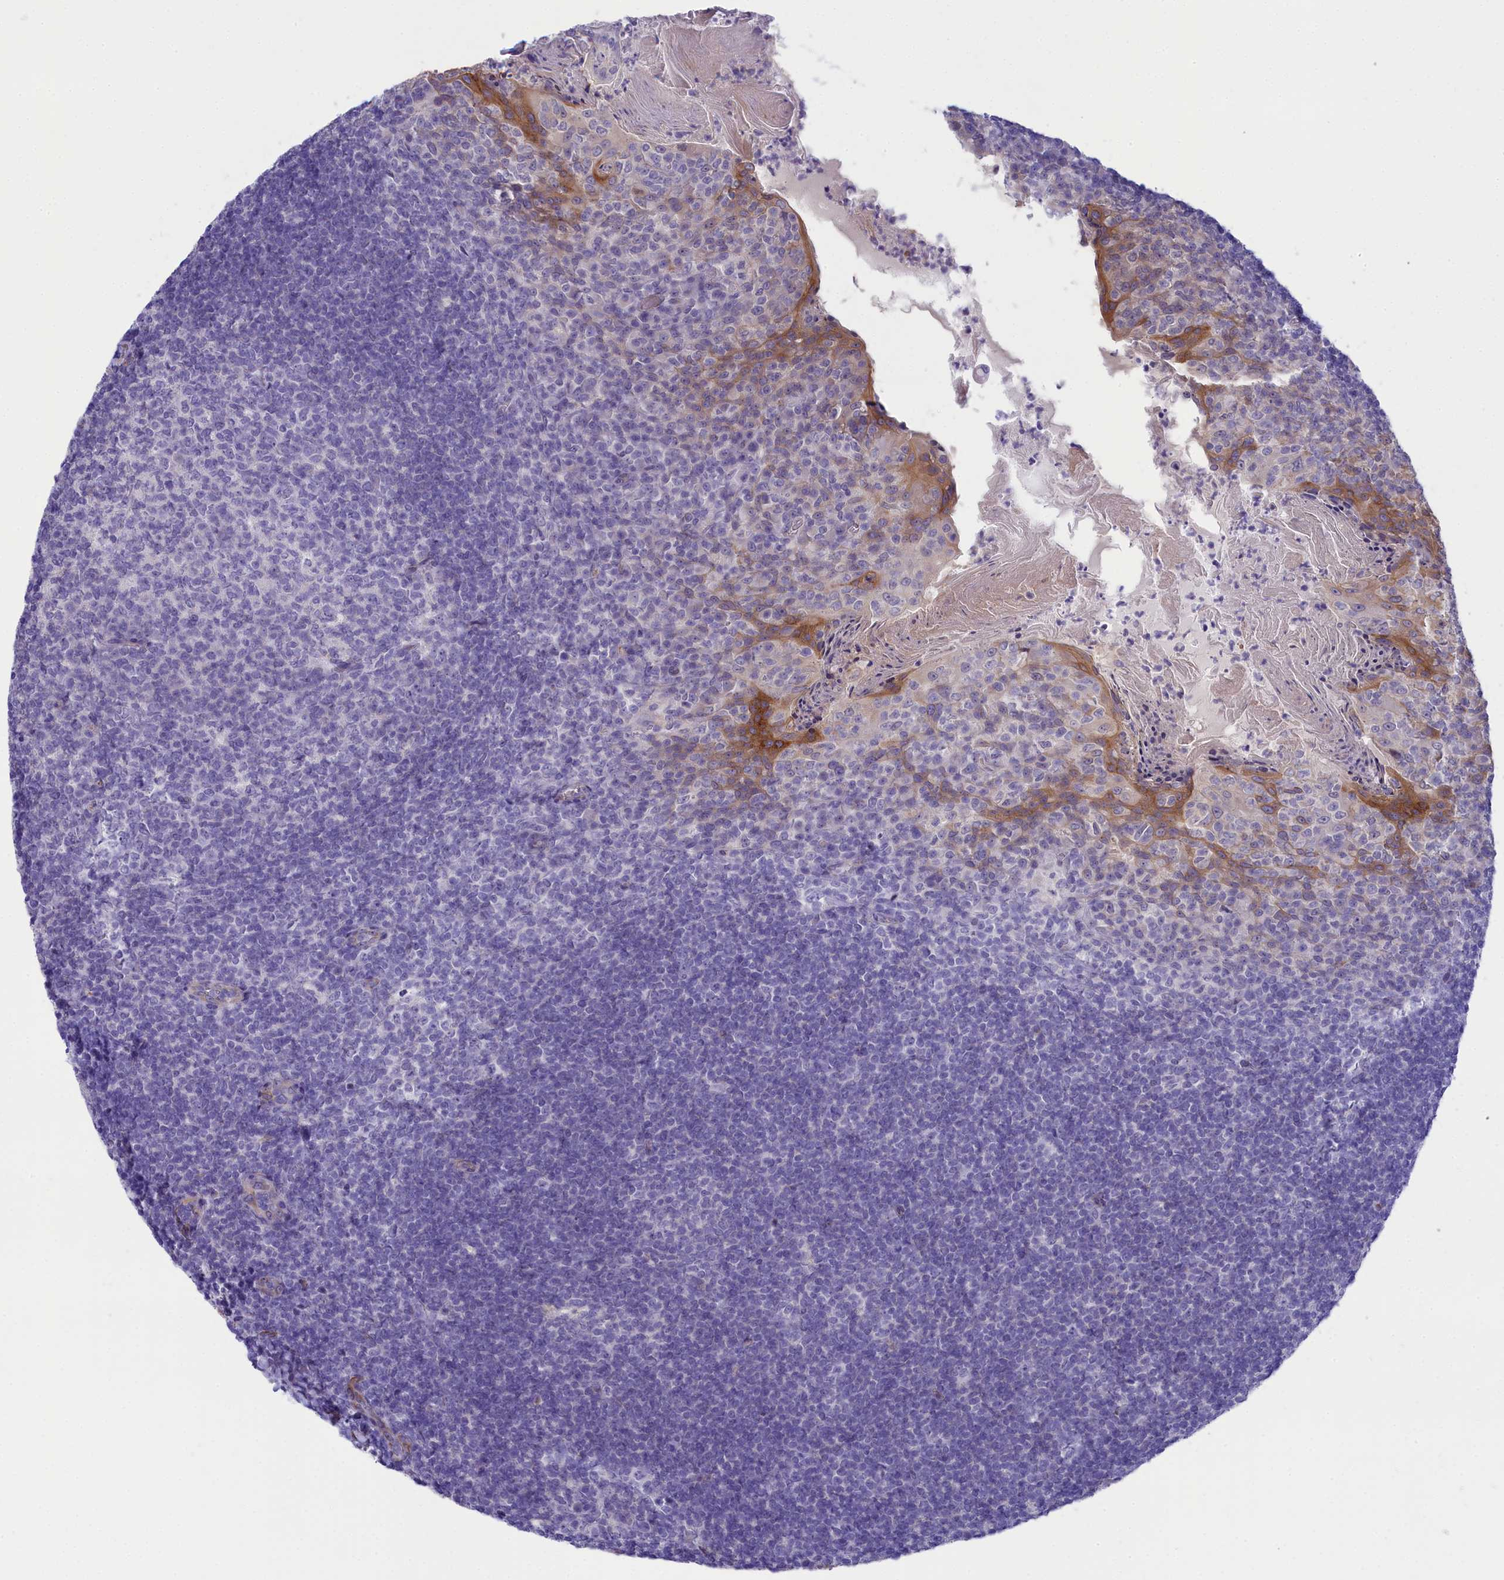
{"staining": {"intensity": "negative", "quantity": "none", "location": "none"}, "tissue": "tonsil", "cell_type": "Germinal center cells", "image_type": "normal", "snomed": [{"axis": "morphology", "description": "Normal tissue, NOS"}, {"axis": "topography", "description": "Tonsil"}], "caption": "Micrograph shows no significant protein staining in germinal center cells of unremarkable tonsil.", "gene": "TACSTD2", "patient": {"sex": "female", "age": 10}}